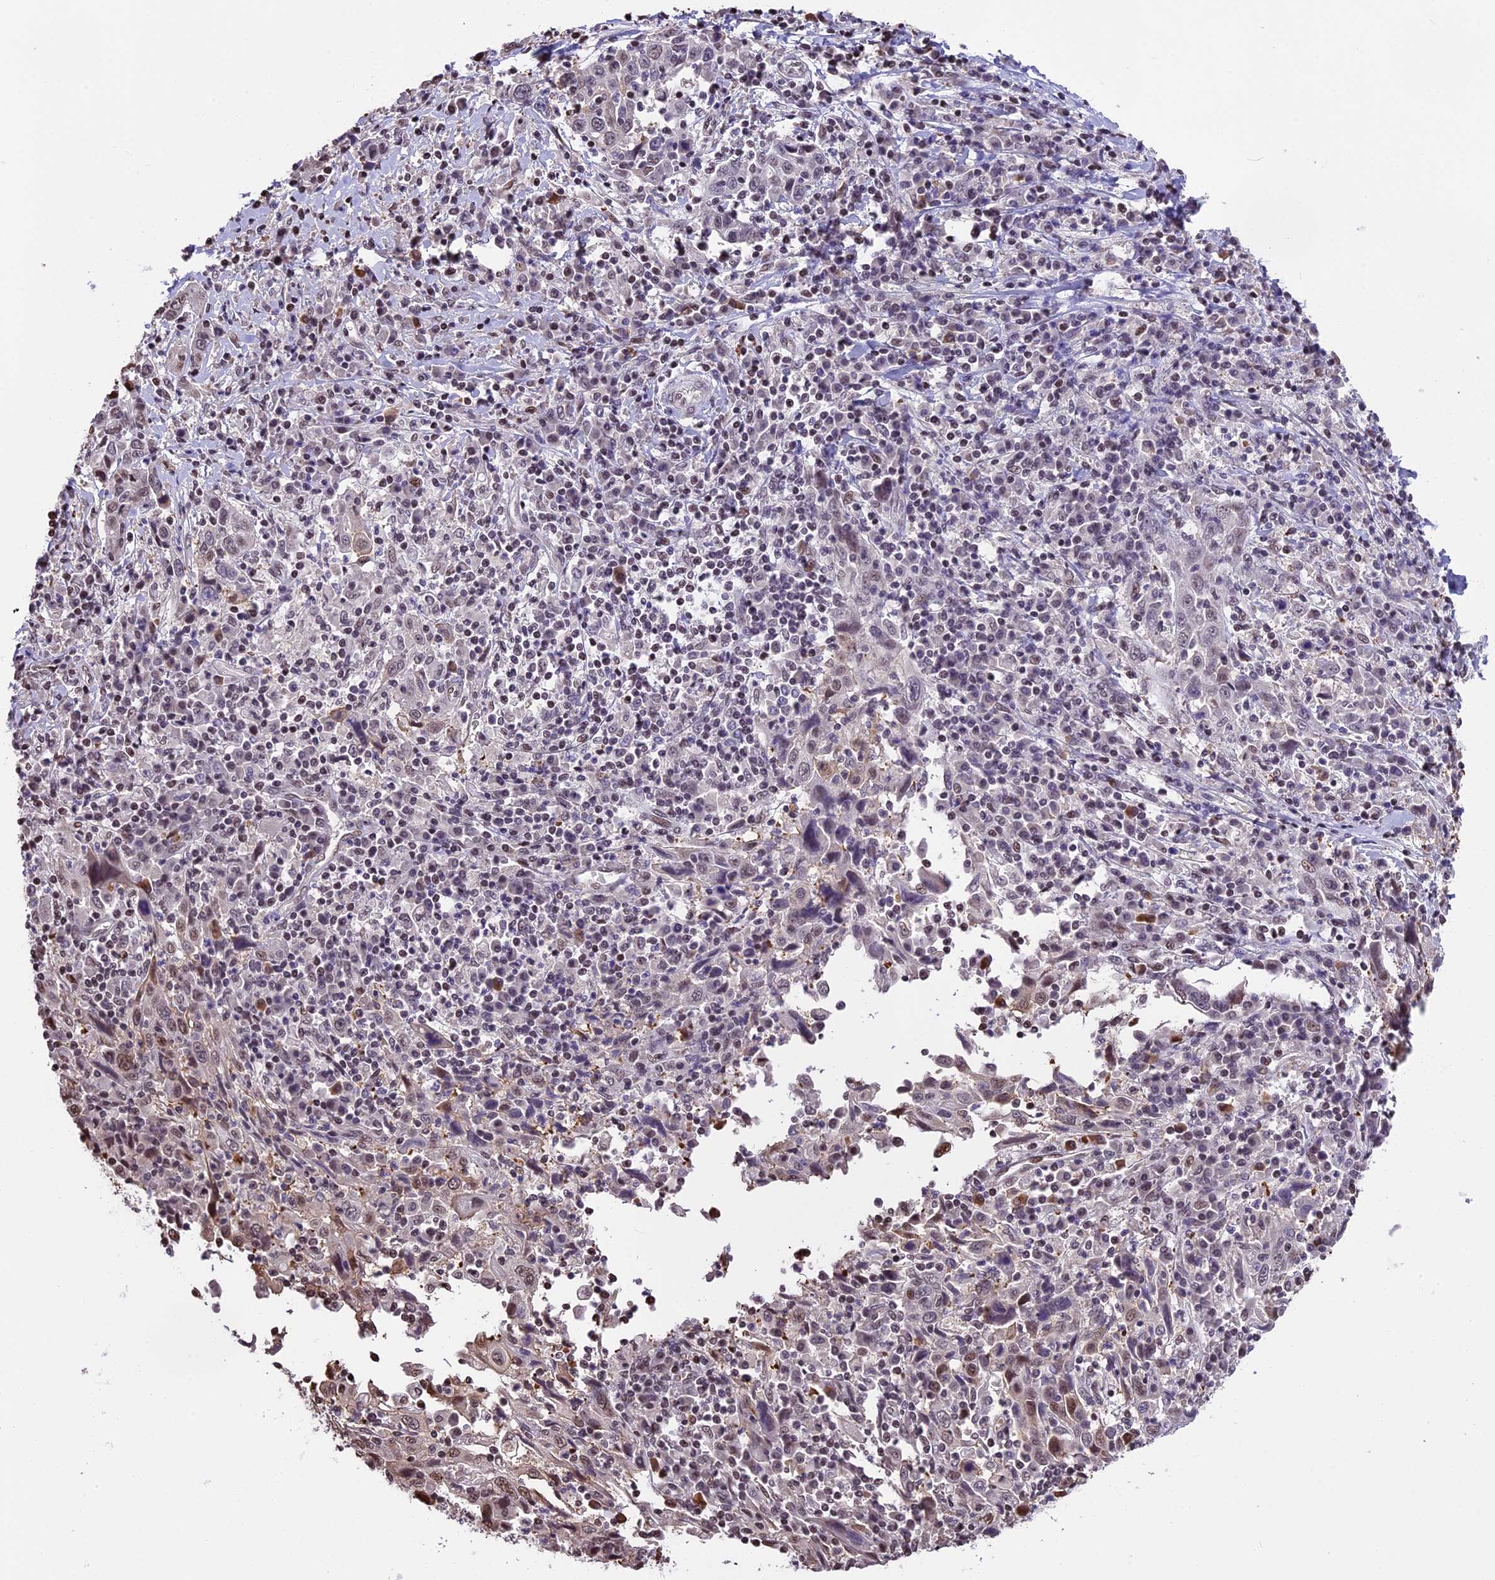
{"staining": {"intensity": "negative", "quantity": "none", "location": "none"}, "tissue": "cervical cancer", "cell_type": "Tumor cells", "image_type": "cancer", "snomed": [{"axis": "morphology", "description": "Squamous cell carcinoma, NOS"}, {"axis": "topography", "description": "Cervix"}], "caption": "Human squamous cell carcinoma (cervical) stained for a protein using immunohistochemistry shows no positivity in tumor cells.", "gene": "POLR3E", "patient": {"sex": "female", "age": 46}}